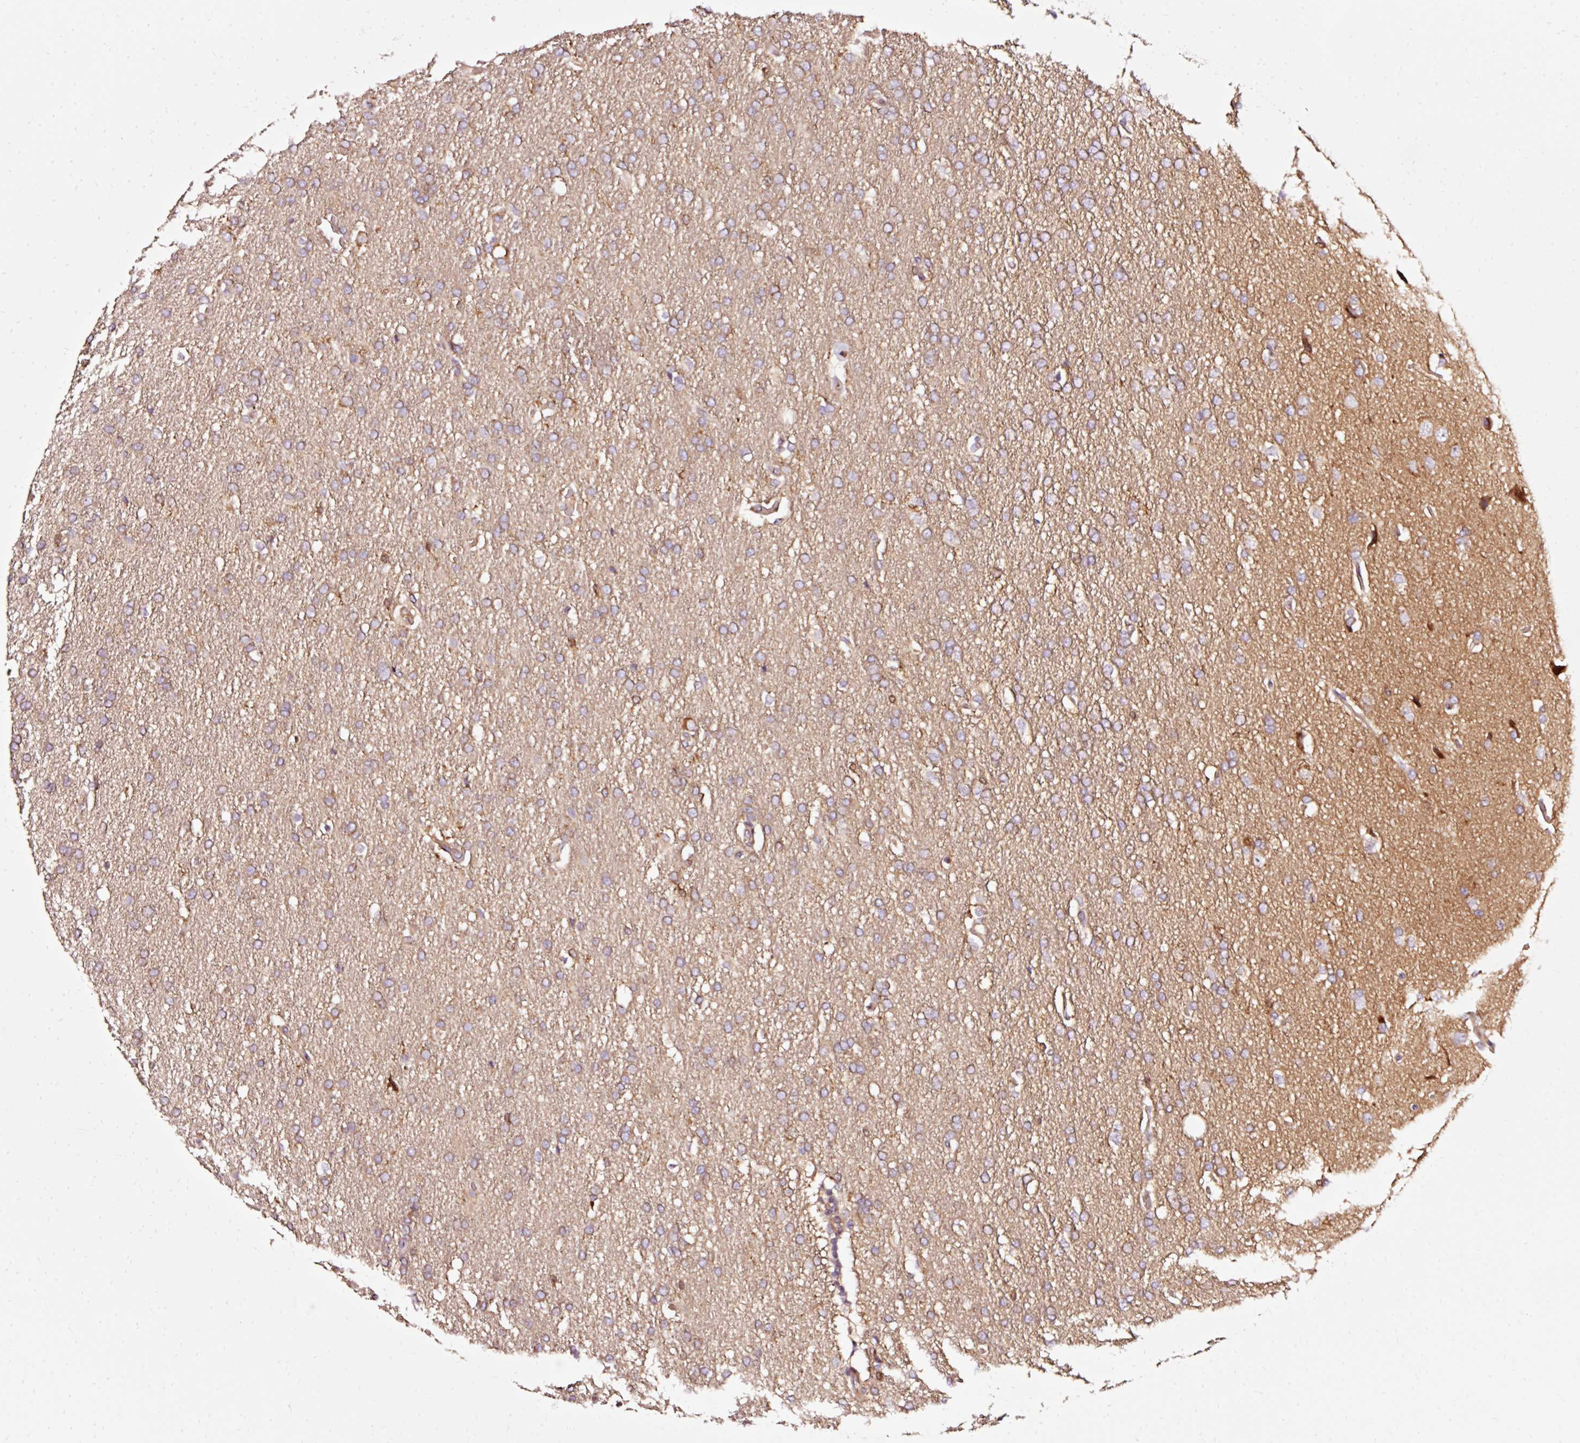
{"staining": {"intensity": "weak", "quantity": ">75%", "location": "cytoplasmic/membranous"}, "tissue": "glioma", "cell_type": "Tumor cells", "image_type": "cancer", "snomed": [{"axis": "morphology", "description": "Glioma, malignant, High grade"}, {"axis": "topography", "description": "Brain"}], "caption": "Immunohistochemical staining of human high-grade glioma (malignant) displays weak cytoplasmic/membranous protein positivity in about >75% of tumor cells.", "gene": "NAPA", "patient": {"sex": "male", "age": 72}}